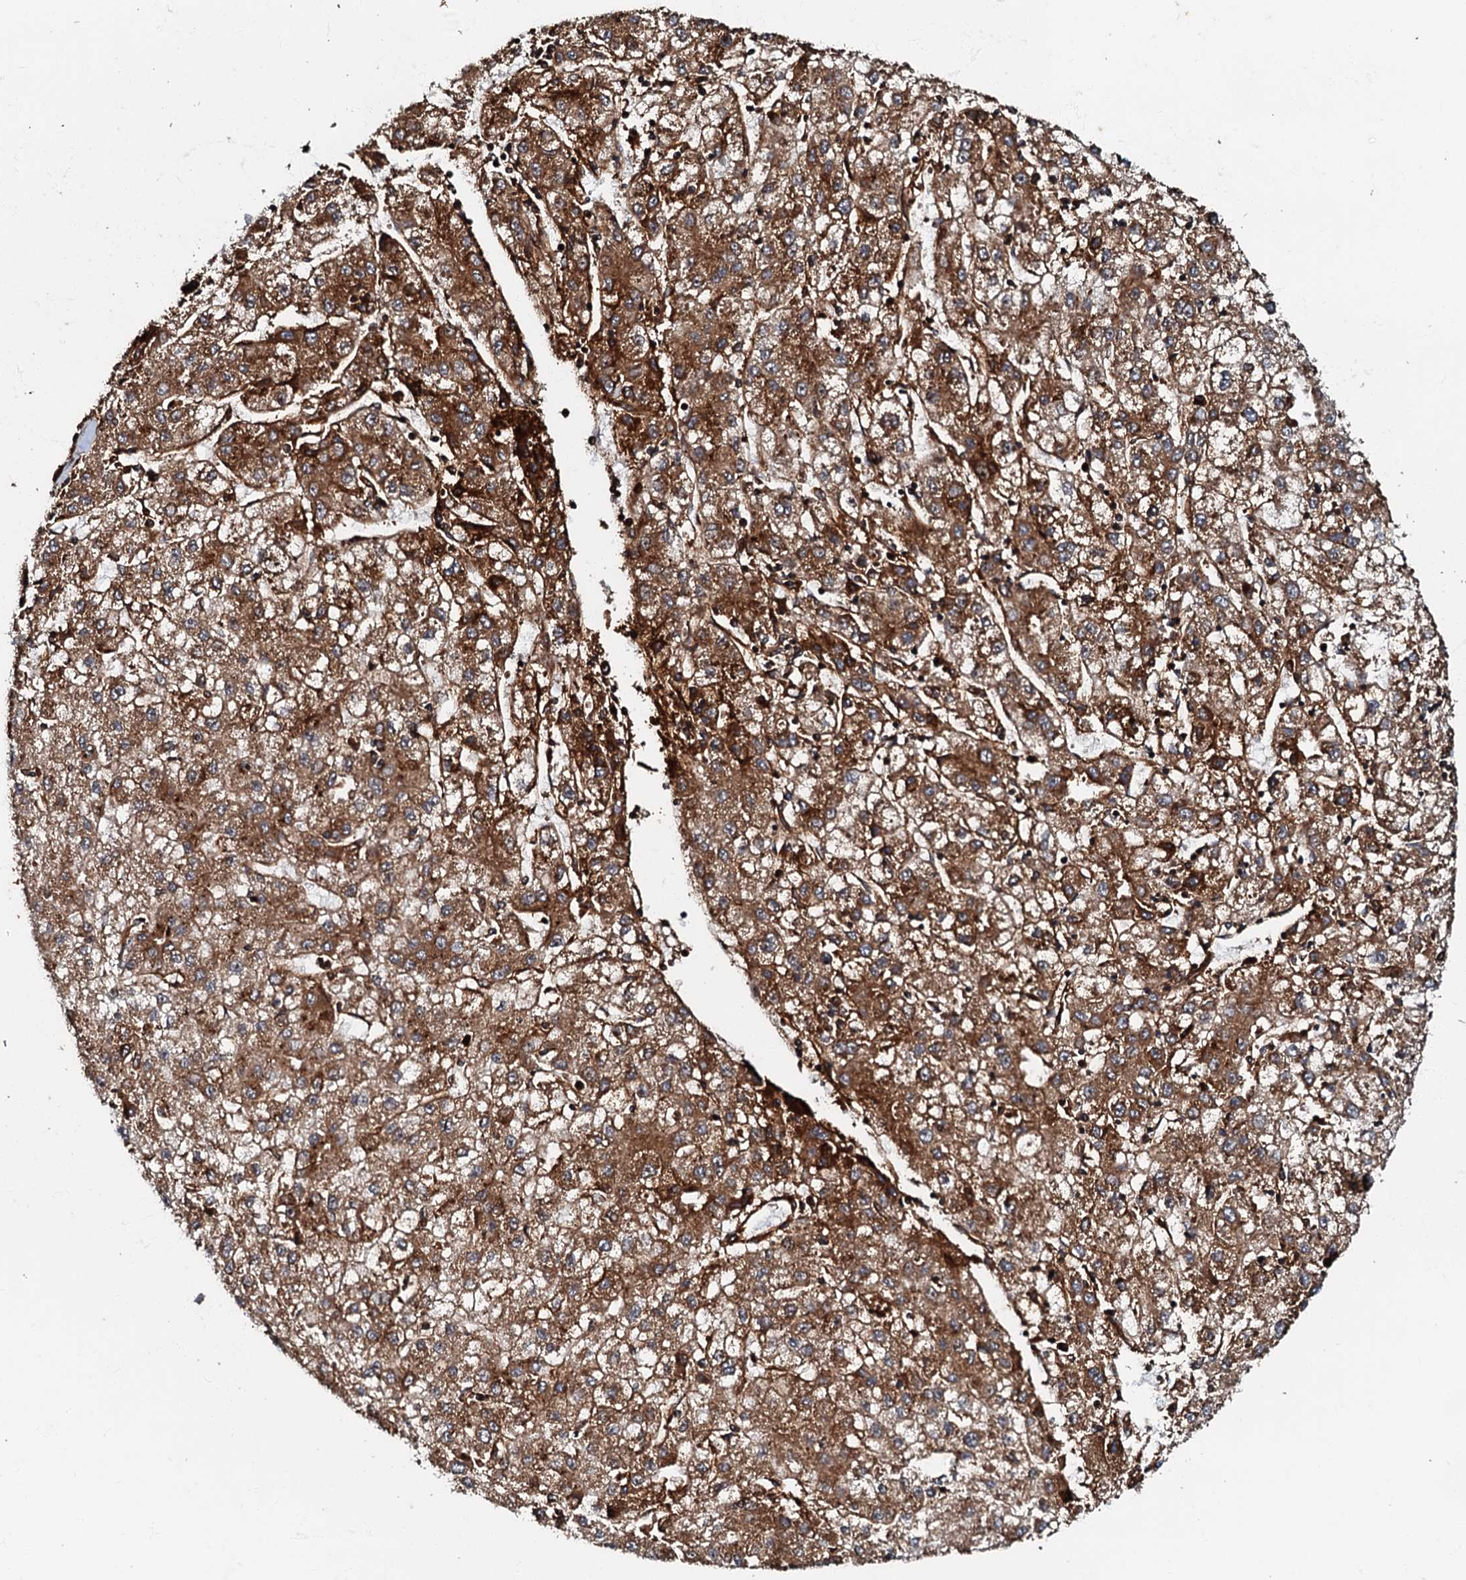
{"staining": {"intensity": "moderate", "quantity": ">75%", "location": "cytoplasmic/membranous"}, "tissue": "liver cancer", "cell_type": "Tumor cells", "image_type": "cancer", "snomed": [{"axis": "morphology", "description": "Carcinoma, Hepatocellular, NOS"}, {"axis": "topography", "description": "Liver"}], "caption": "Immunohistochemical staining of liver cancer (hepatocellular carcinoma) shows moderate cytoplasmic/membranous protein positivity in approximately >75% of tumor cells.", "gene": "BLOC1S6", "patient": {"sex": "male", "age": 72}}